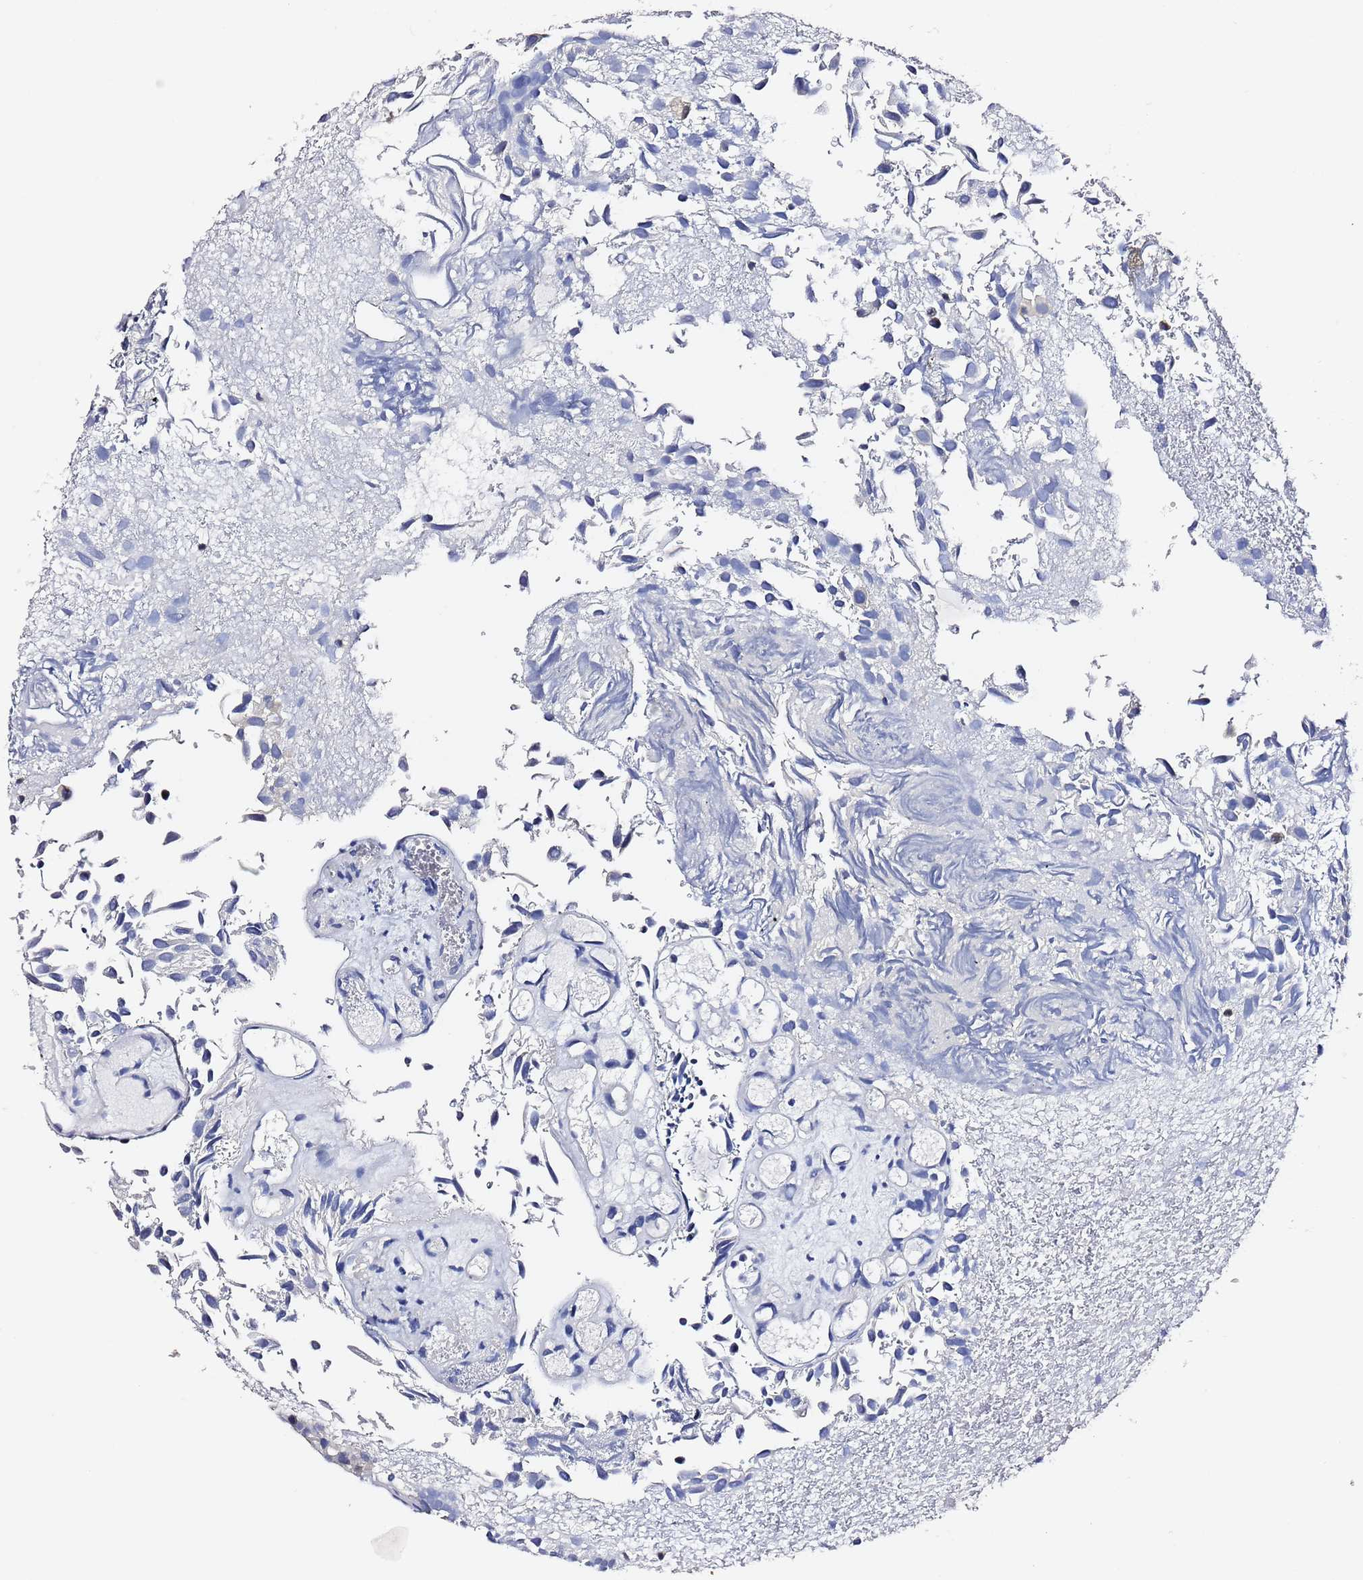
{"staining": {"intensity": "weak", "quantity": "25%-75%", "location": "cytoplasmic/membranous"}, "tissue": "urothelial cancer", "cell_type": "Tumor cells", "image_type": "cancer", "snomed": [{"axis": "morphology", "description": "Urothelial carcinoma, Low grade"}, {"axis": "topography", "description": "Urinary bladder"}], "caption": "Immunohistochemical staining of human low-grade urothelial carcinoma reveals weak cytoplasmic/membranous protein staining in about 25%-75% of tumor cells. (DAB IHC, brown staining for protein, blue staining for nuclei).", "gene": "LENG1", "patient": {"sex": "male", "age": 88}}